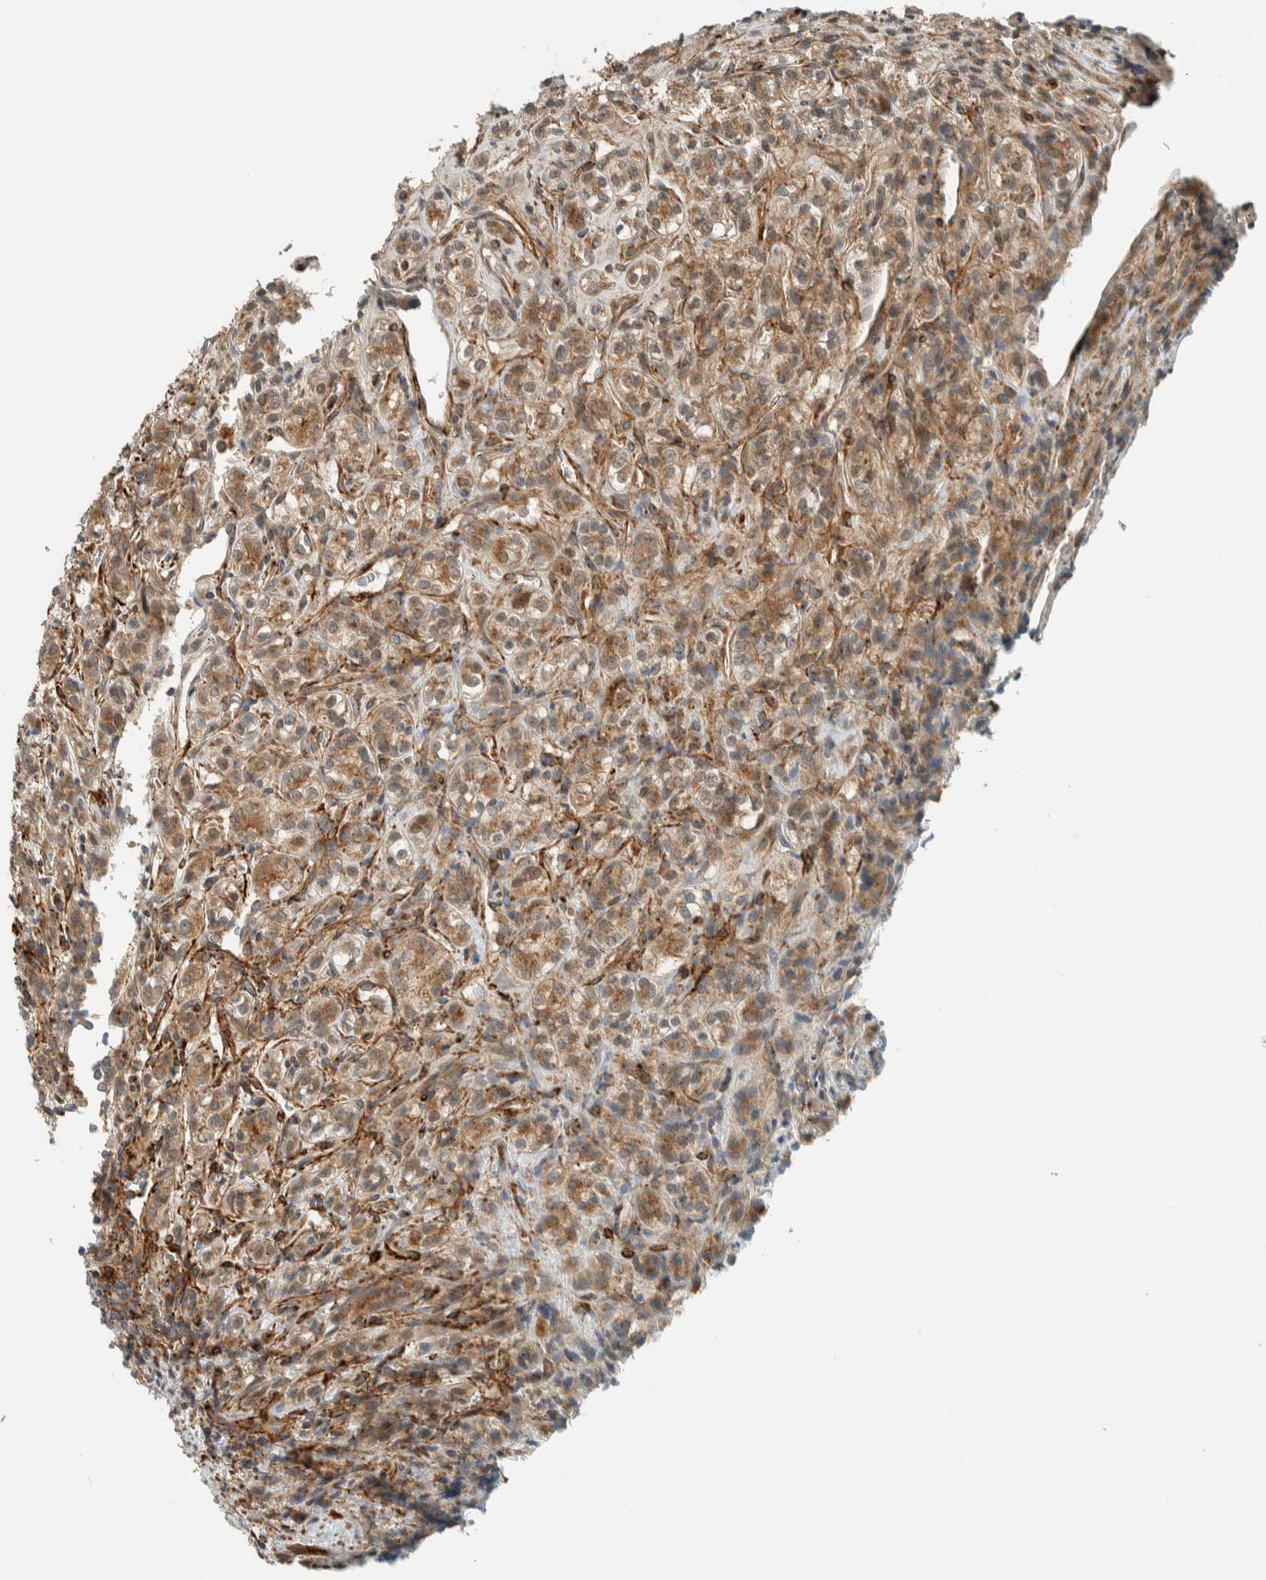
{"staining": {"intensity": "moderate", "quantity": ">75%", "location": "cytoplasmic/membranous"}, "tissue": "renal cancer", "cell_type": "Tumor cells", "image_type": "cancer", "snomed": [{"axis": "morphology", "description": "Adenocarcinoma, NOS"}, {"axis": "topography", "description": "Kidney"}], "caption": "Protein staining of adenocarcinoma (renal) tissue reveals moderate cytoplasmic/membranous staining in approximately >75% of tumor cells. Nuclei are stained in blue.", "gene": "EXOC7", "patient": {"sex": "male", "age": 77}}